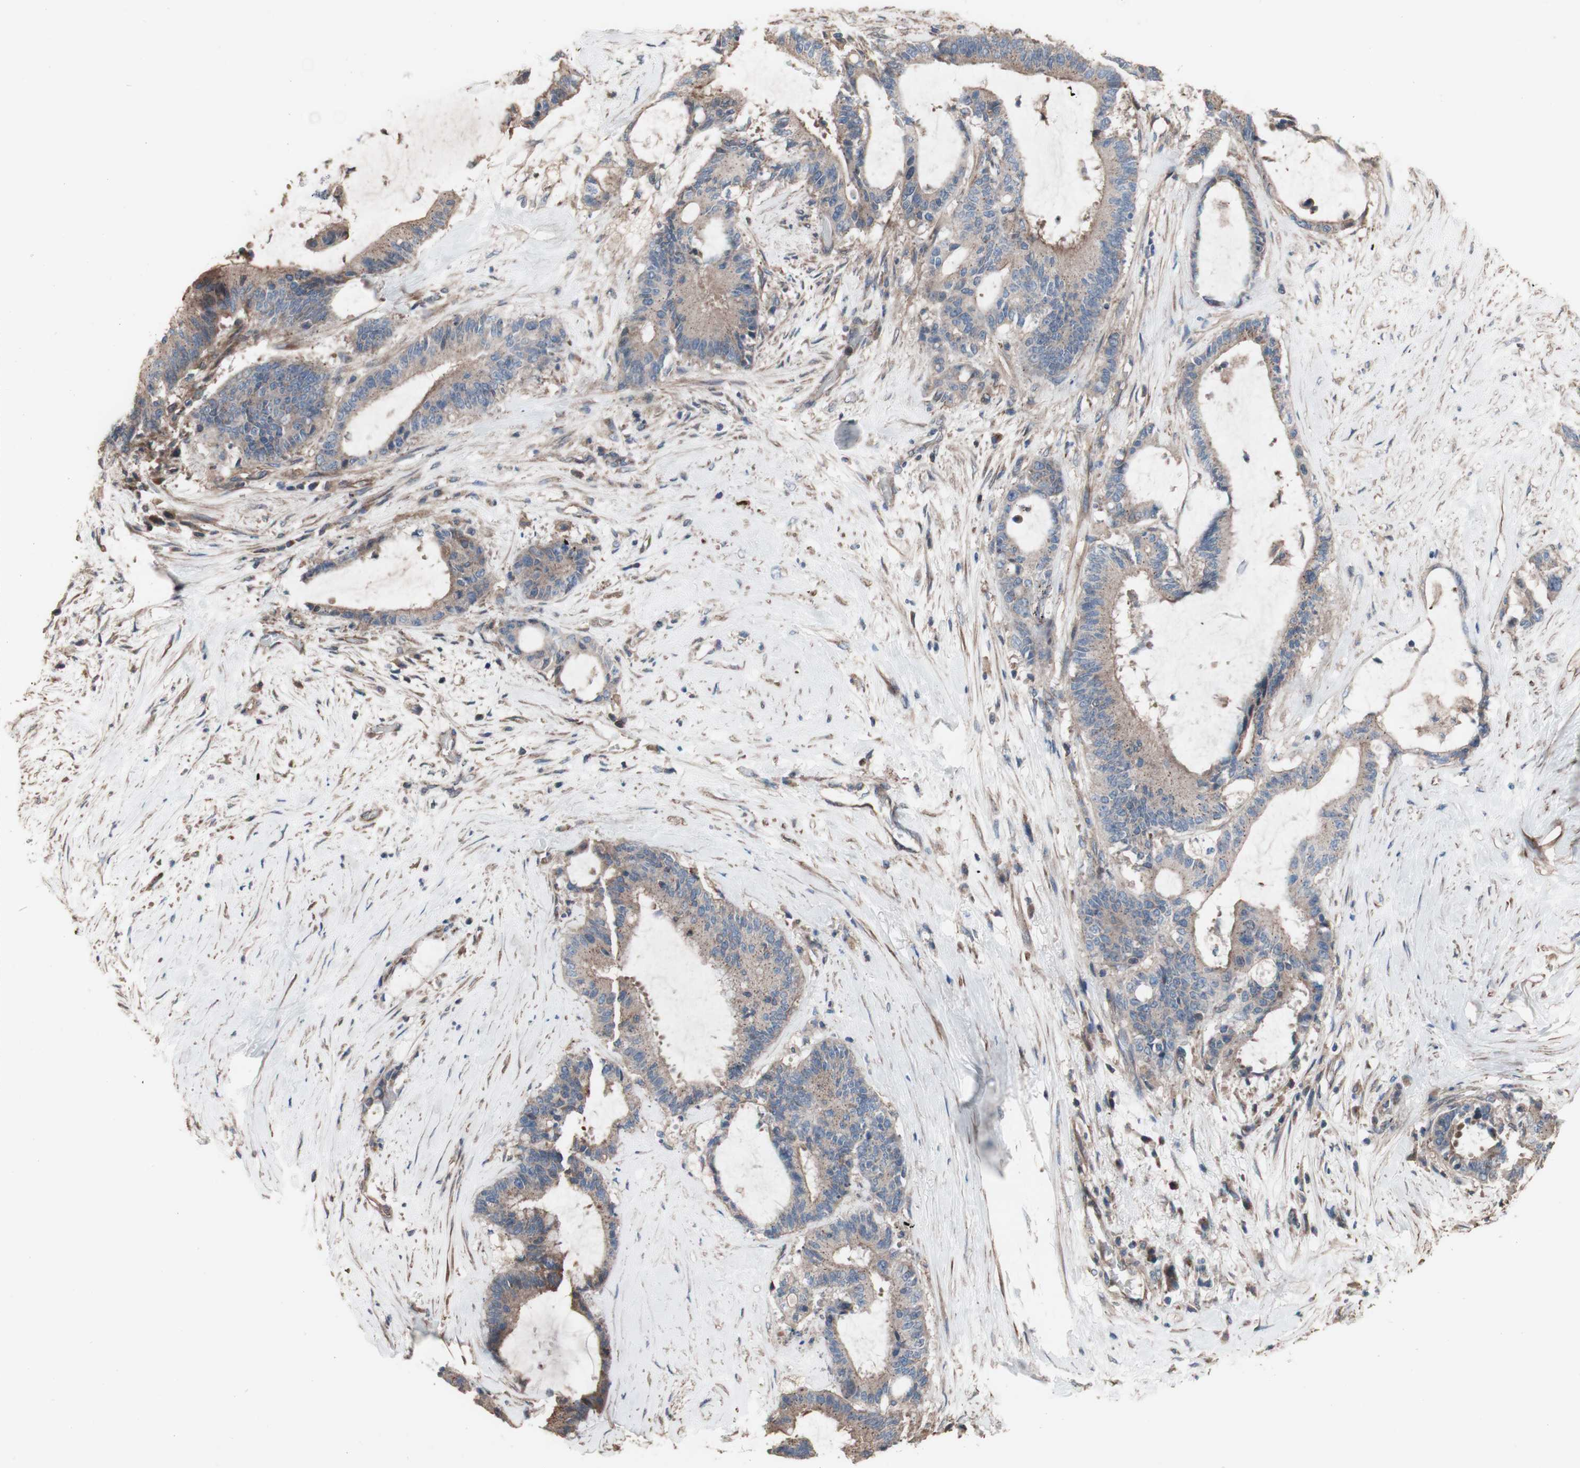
{"staining": {"intensity": "weak", "quantity": ">75%", "location": "cytoplasmic/membranous"}, "tissue": "liver cancer", "cell_type": "Tumor cells", "image_type": "cancer", "snomed": [{"axis": "morphology", "description": "Cholangiocarcinoma"}, {"axis": "topography", "description": "Liver"}], "caption": "About >75% of tumor cells in human cholangiocarcinoma (liver) show weak cytoplasmic/membranous protein positivity as visualized by brown immunohistochemical staining.", "gene": "COPB1", "patient": {"sex": "female", "age": 73}}